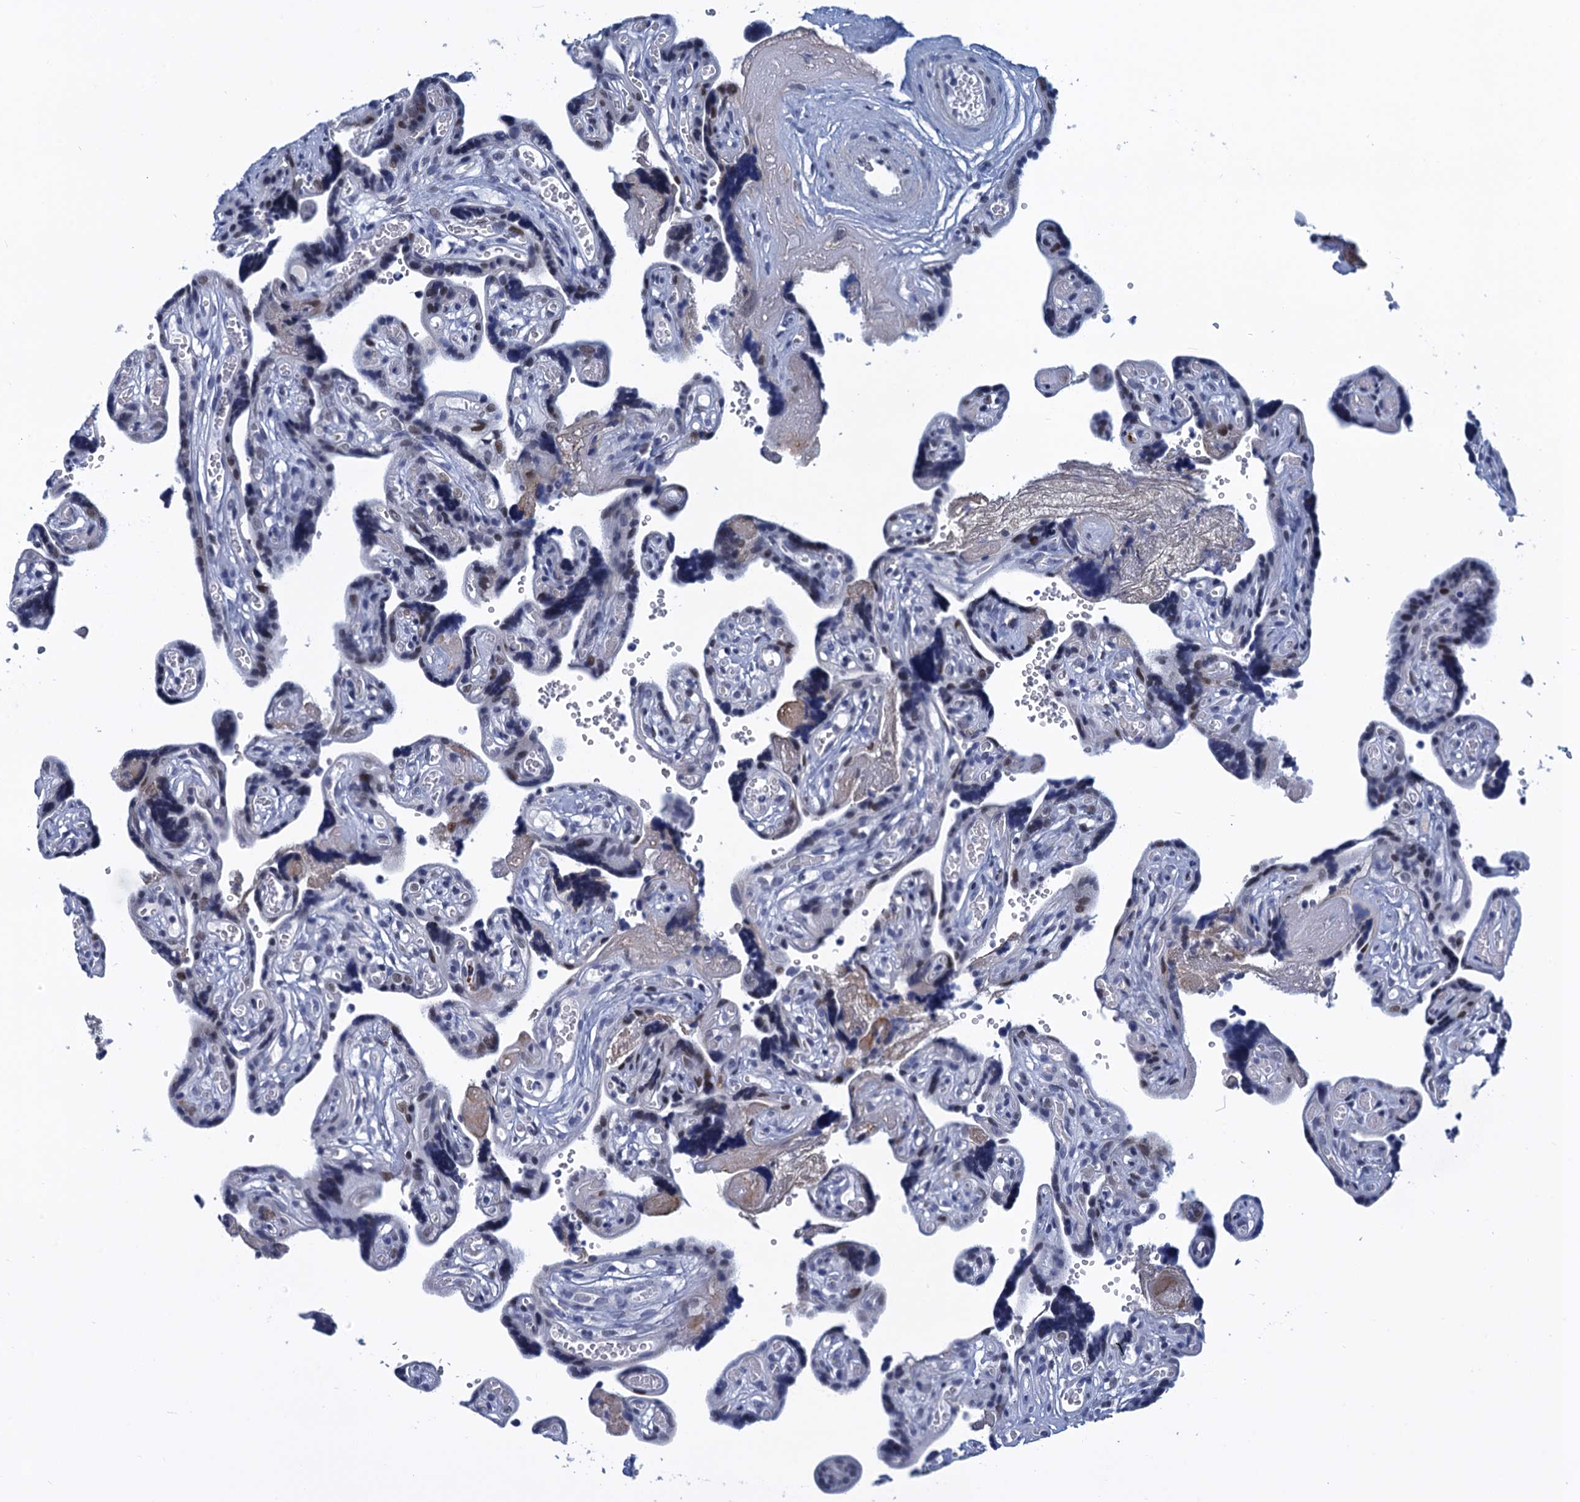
{"staining": {"intensity": "moderate", "quantity": "25%-75%", "location": "nuclear"}, "tissue": "placenta", "cell_type": "Trophoblastic cells", "image_type": "normal", "snomed": [{"axis": "morphology", "description": "Normal tissue, NOS"}, {"axis": "topography", "description": "Placenta"}], "caption": "The immunohistochemical stain highlights moderate nuclear expression in trophoblastic cells of normal placenta.", "gene": "GINS3", "patient": {"sex": "female", "age": 30}}